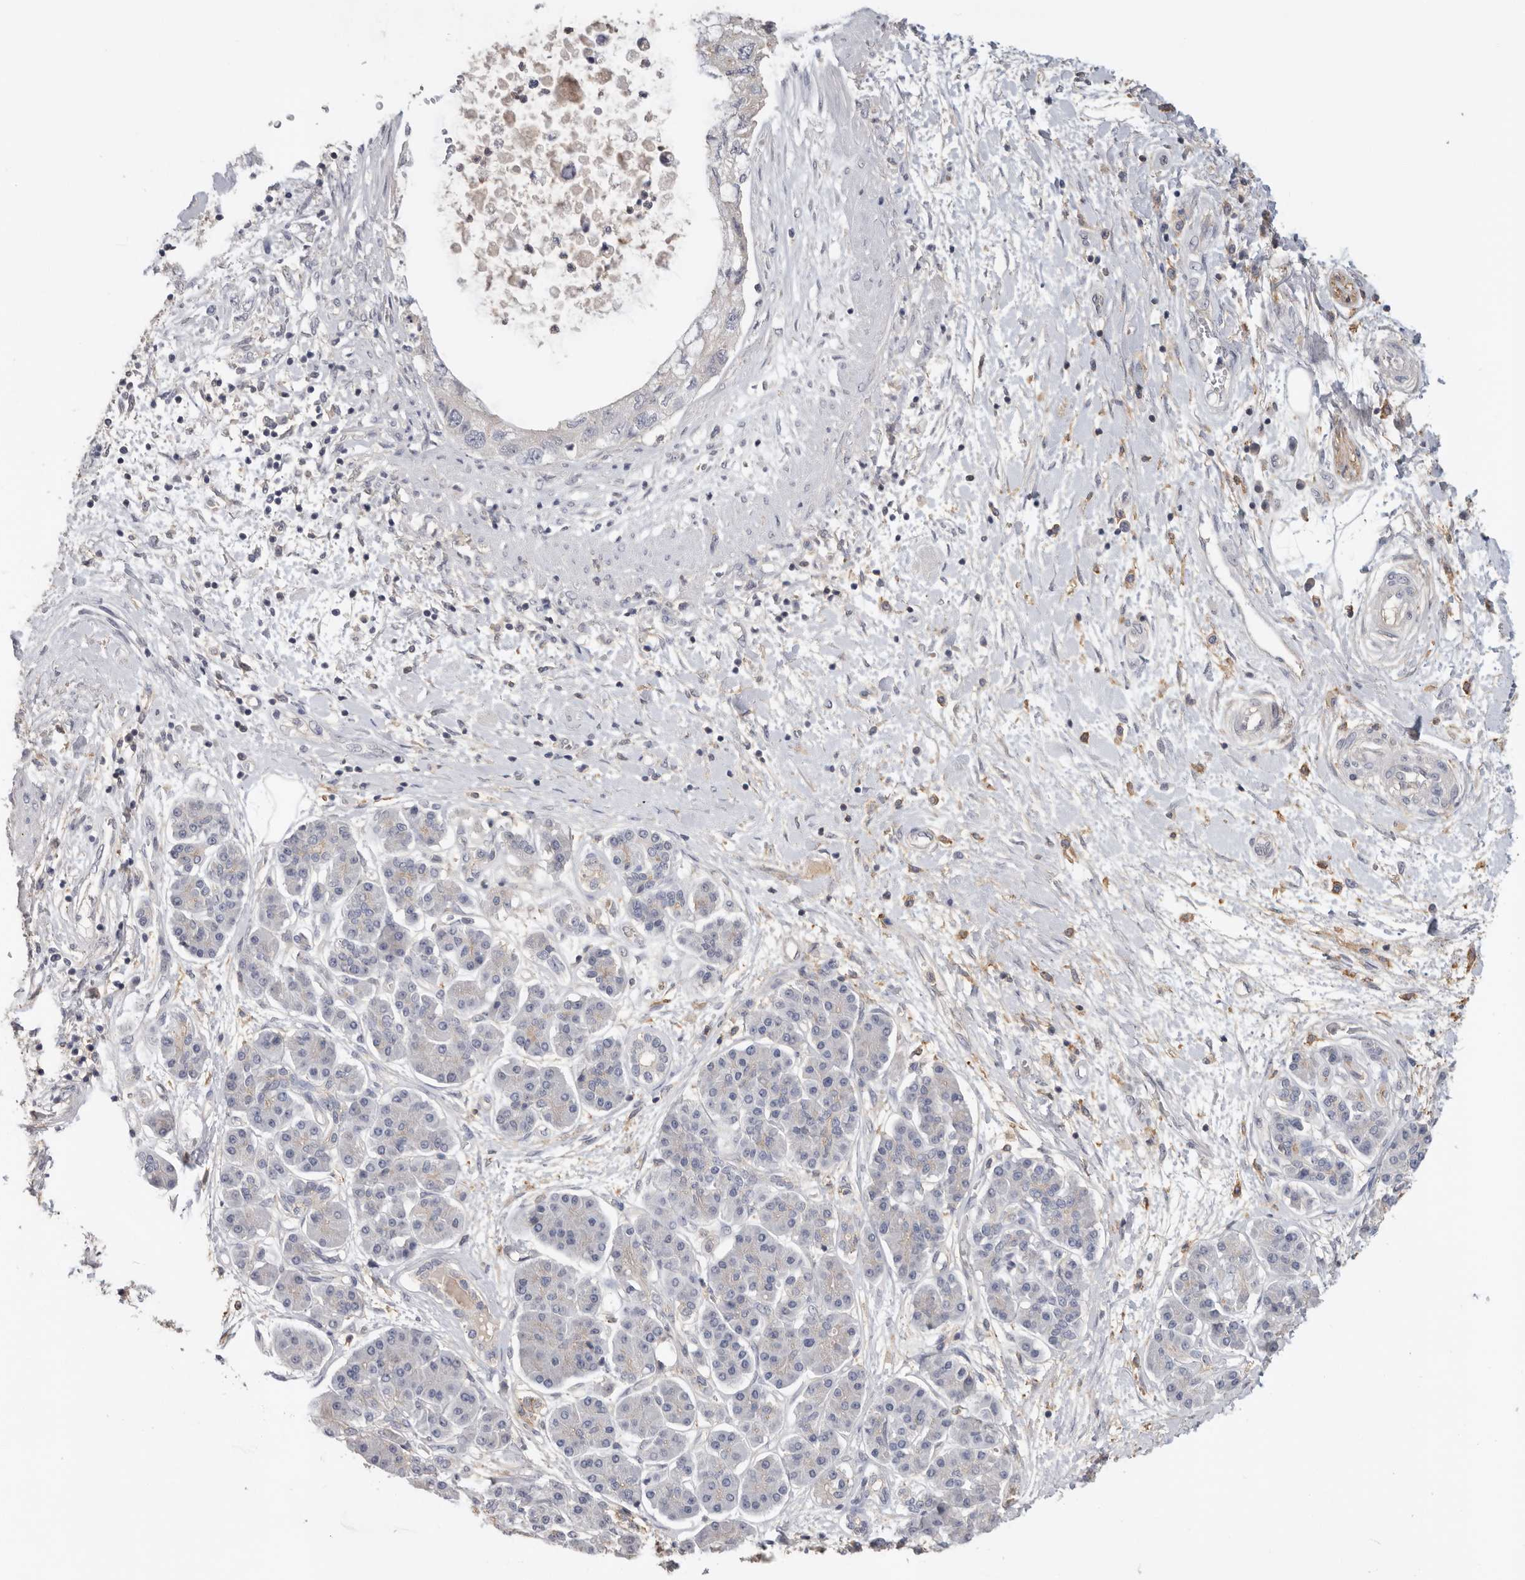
{"staining": {"intensity": "negative", "quantity": "none", "location": "none"}, "tissue": "pancreatic cancer", "cell_type": "Tumor cells", "image_type": "cancer", "snomed": [{"axis": "morphology", "description": "Adenocarcinoma, NOS"}, {"axis": "topography", "description": "Pancreas"}], "caption": "This is a photomicrograph of immunohistochemistry (IHC) staining of pancreatic cancer, which shows no positivity in tumor cells. (DAB immunohistochemistry (IHC), high magnification).", "gene": "WDTC1", "patient": {"sex": "female", "age": 73}}